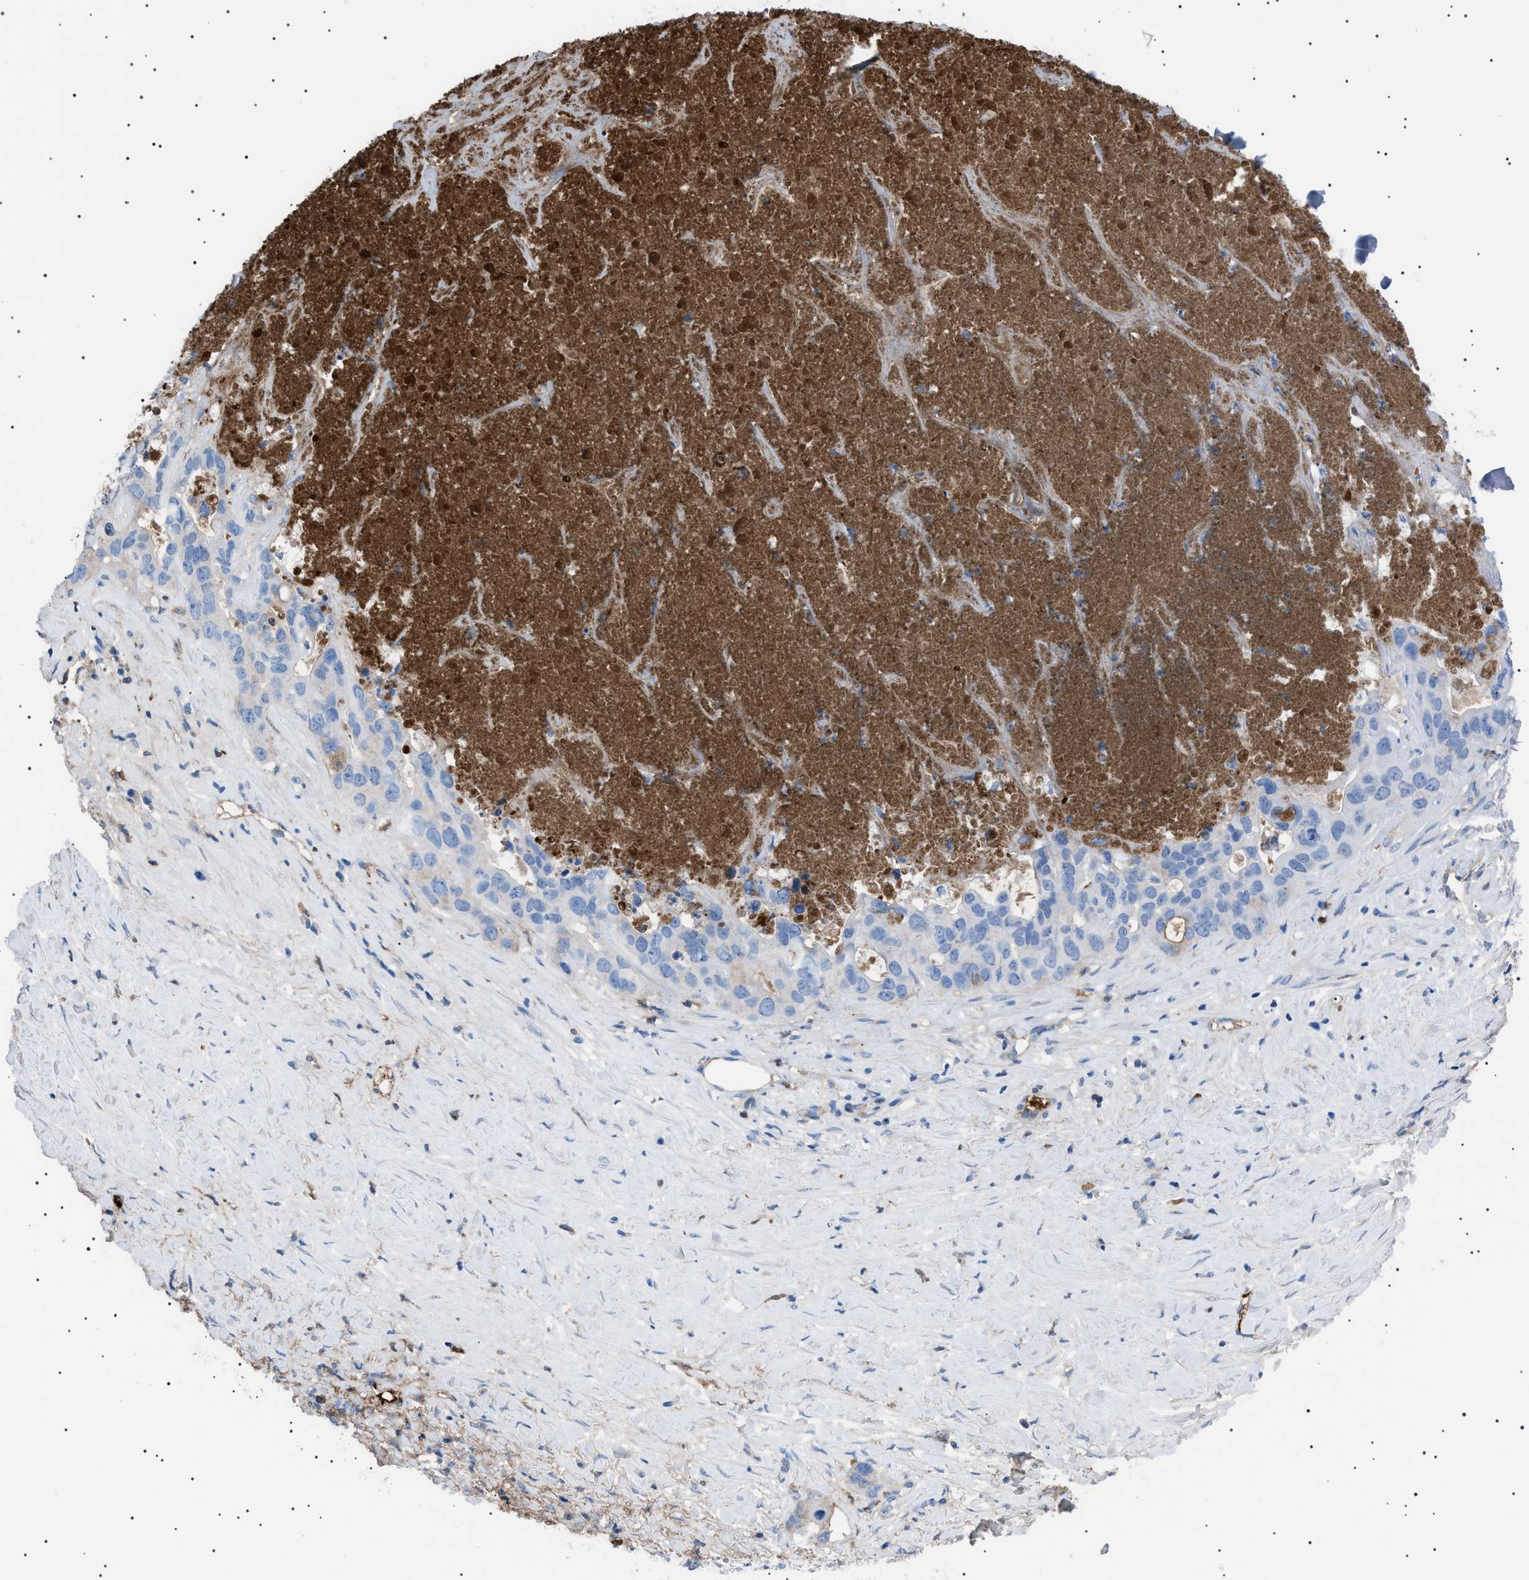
{"staining": {"intensity": "negative", "quantity": "none", "location": "none"}, "tissue": "liver cancer", "cell_type": "Tumor cells", "image_type": "cancer", "snomed": [{"axis": "morphology", "description": "Cholangiocarcinoma"}, {"axis": "topography", "description": "Liver"}], "caption": "Tumor cells are negative for protein expression in human liver cancer.", "gene": "LPA", "patient": {"sex": "female", "age": 65}}